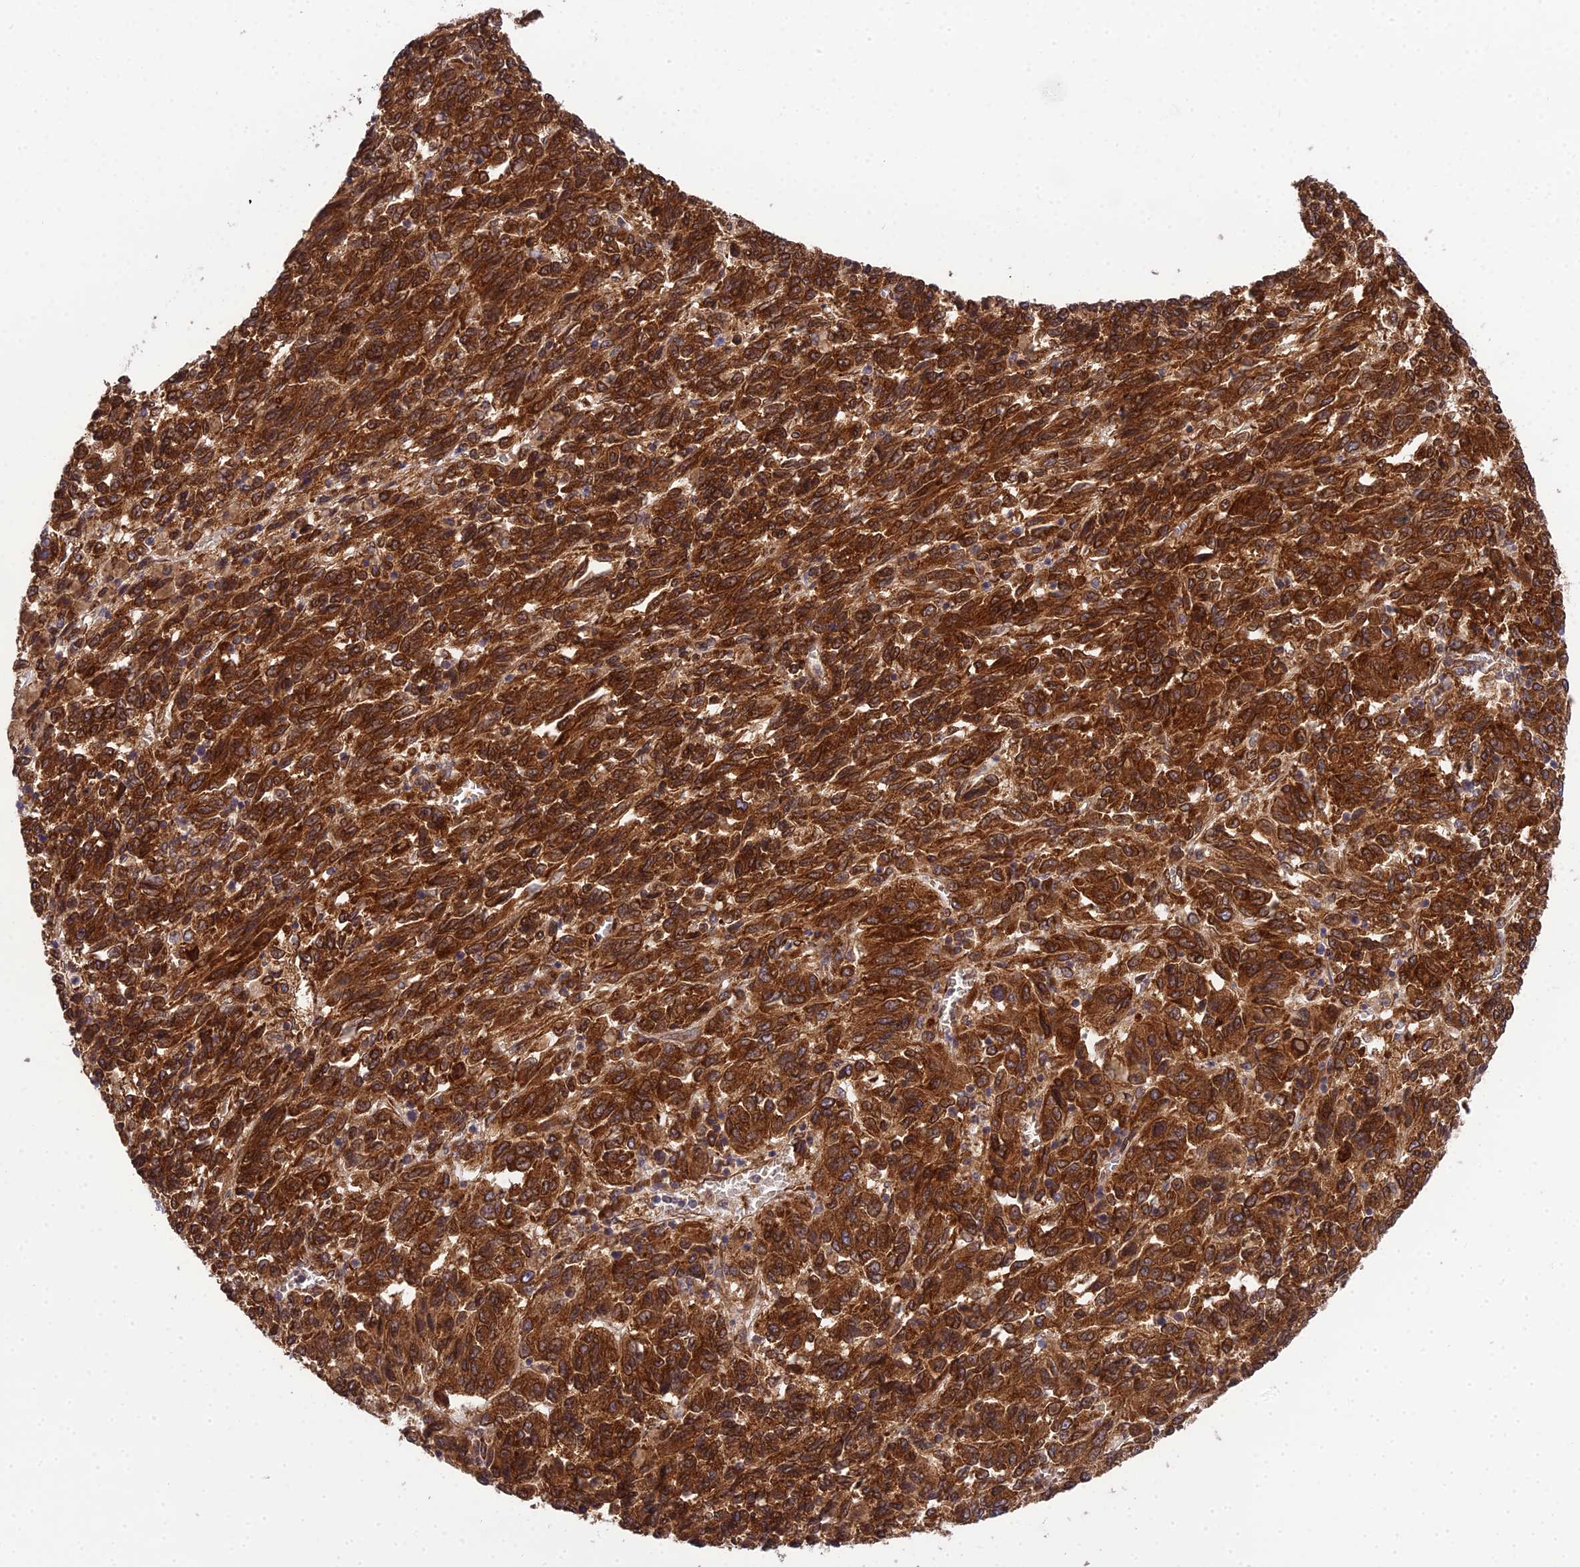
{"staining": {"intensity": "strong", "quantity": ">75%", "location": "cytoplasmic/membranous"}, "tissue": "melanoma", "cell_type": "Tumor cells", "image_type": "cancer", "snomed": [{"axis": "morphology", "description": "Malignant melanoma, Metastatic site"}, {"axis": "topography", "description": "Lung"}], "caption": "An immunohistochemistry (IHC) image of neoplastic tissue is shown. Protein staining in brown labels strong cytoplasmic/membranous positivity in melanoma within tumor cells. Nuclei are stained in blue.", "gene": "DHCR7", "patient": {"sex": "male", "age": 64}}